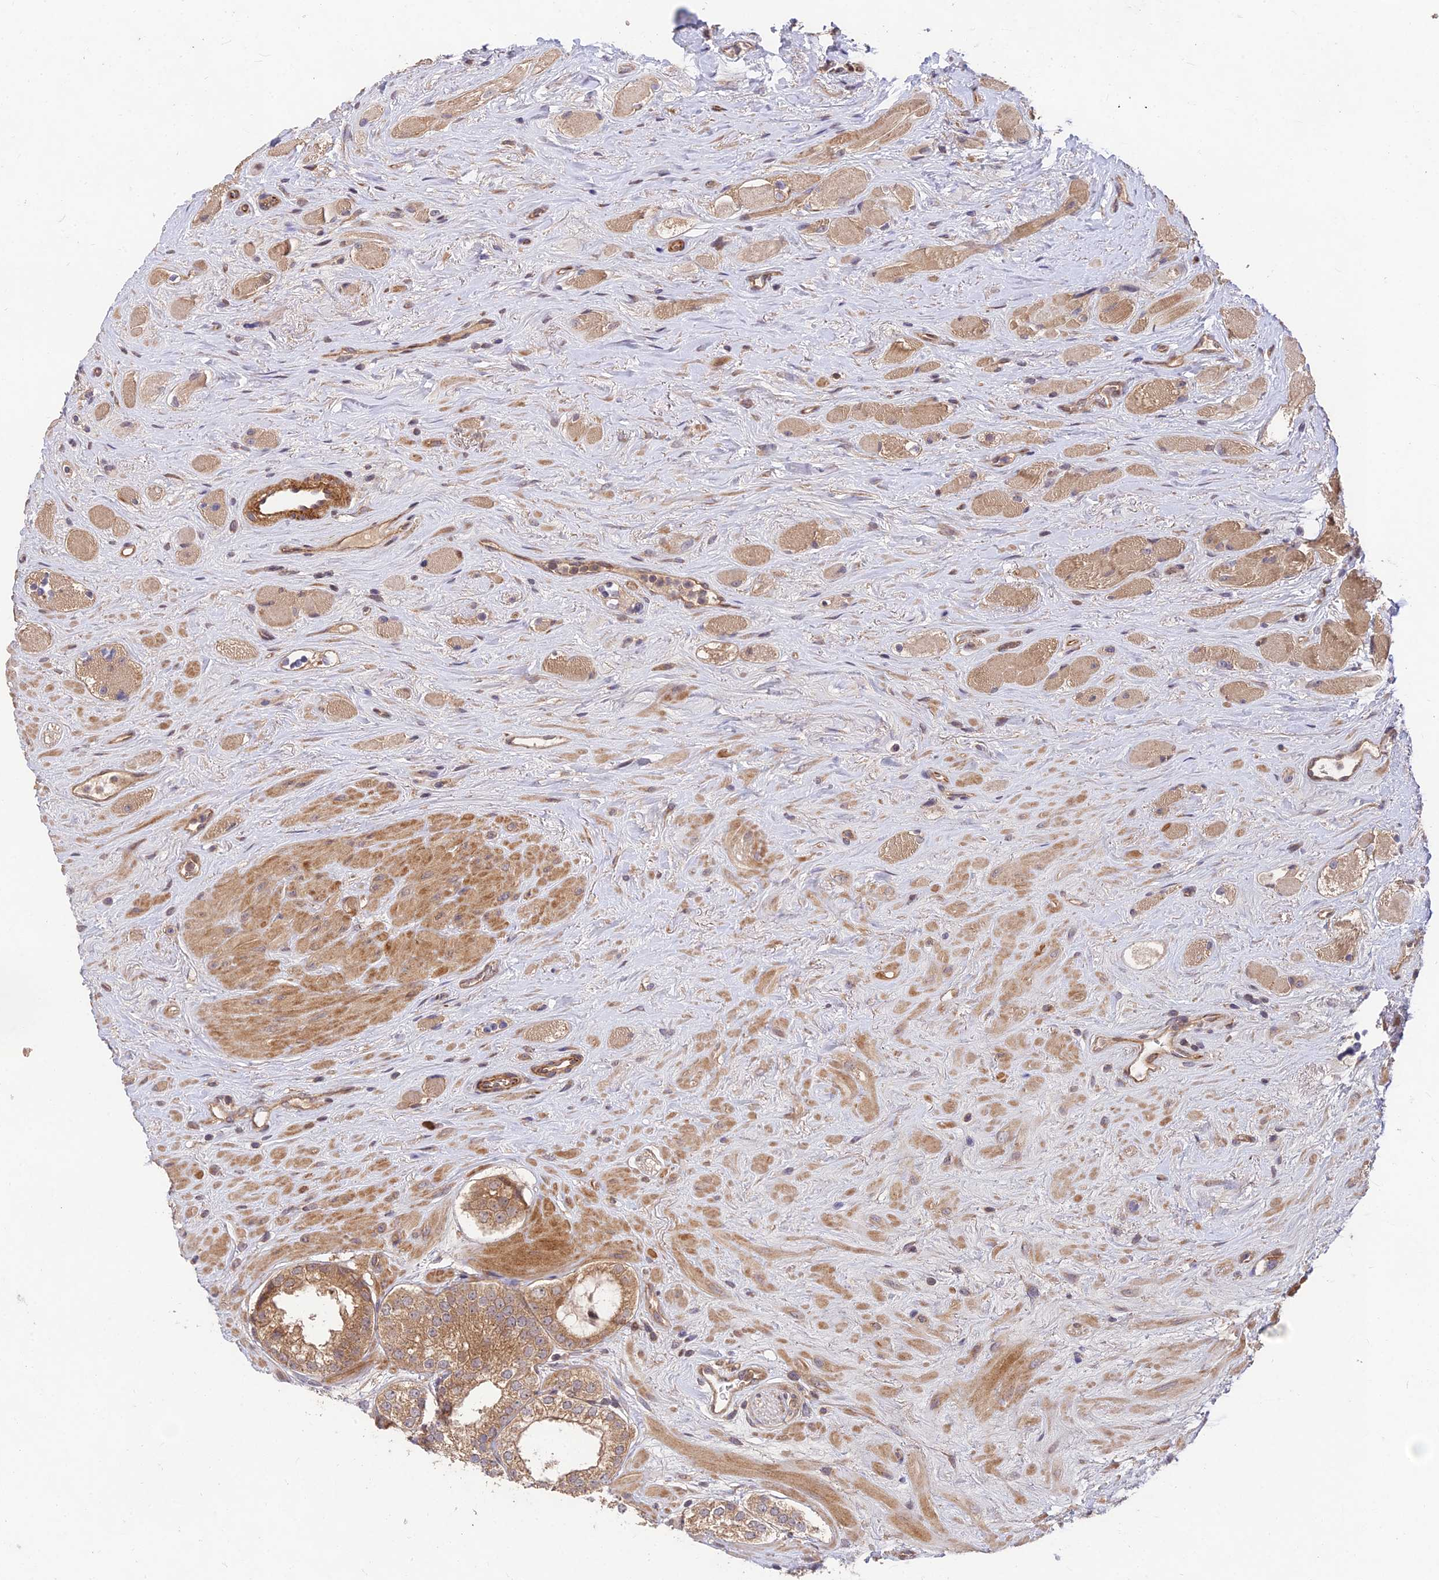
{"staining": {"intensity": "moderate", "quantity": ">75%", "location": "cytoplasmic/membranous"}, "tissue": "prostate cancer", "cell_type": "Tumor cells", "image_type": "cancer", "snomed": [{"axis": "morphology", "description": "Adenocarcinoma, High grade"}, {"axis": "topography", "description": "Prostate"}], "caption": "Immunohistochemical staining of human prostate adenocarcinoma (high-grade) demonstrates medium levels of moderate cytoplasmic/membranous staining in approximately >75% of tumor cells.", "gene": "MKKS", "patient": {"sex": "male", "age": 65}}